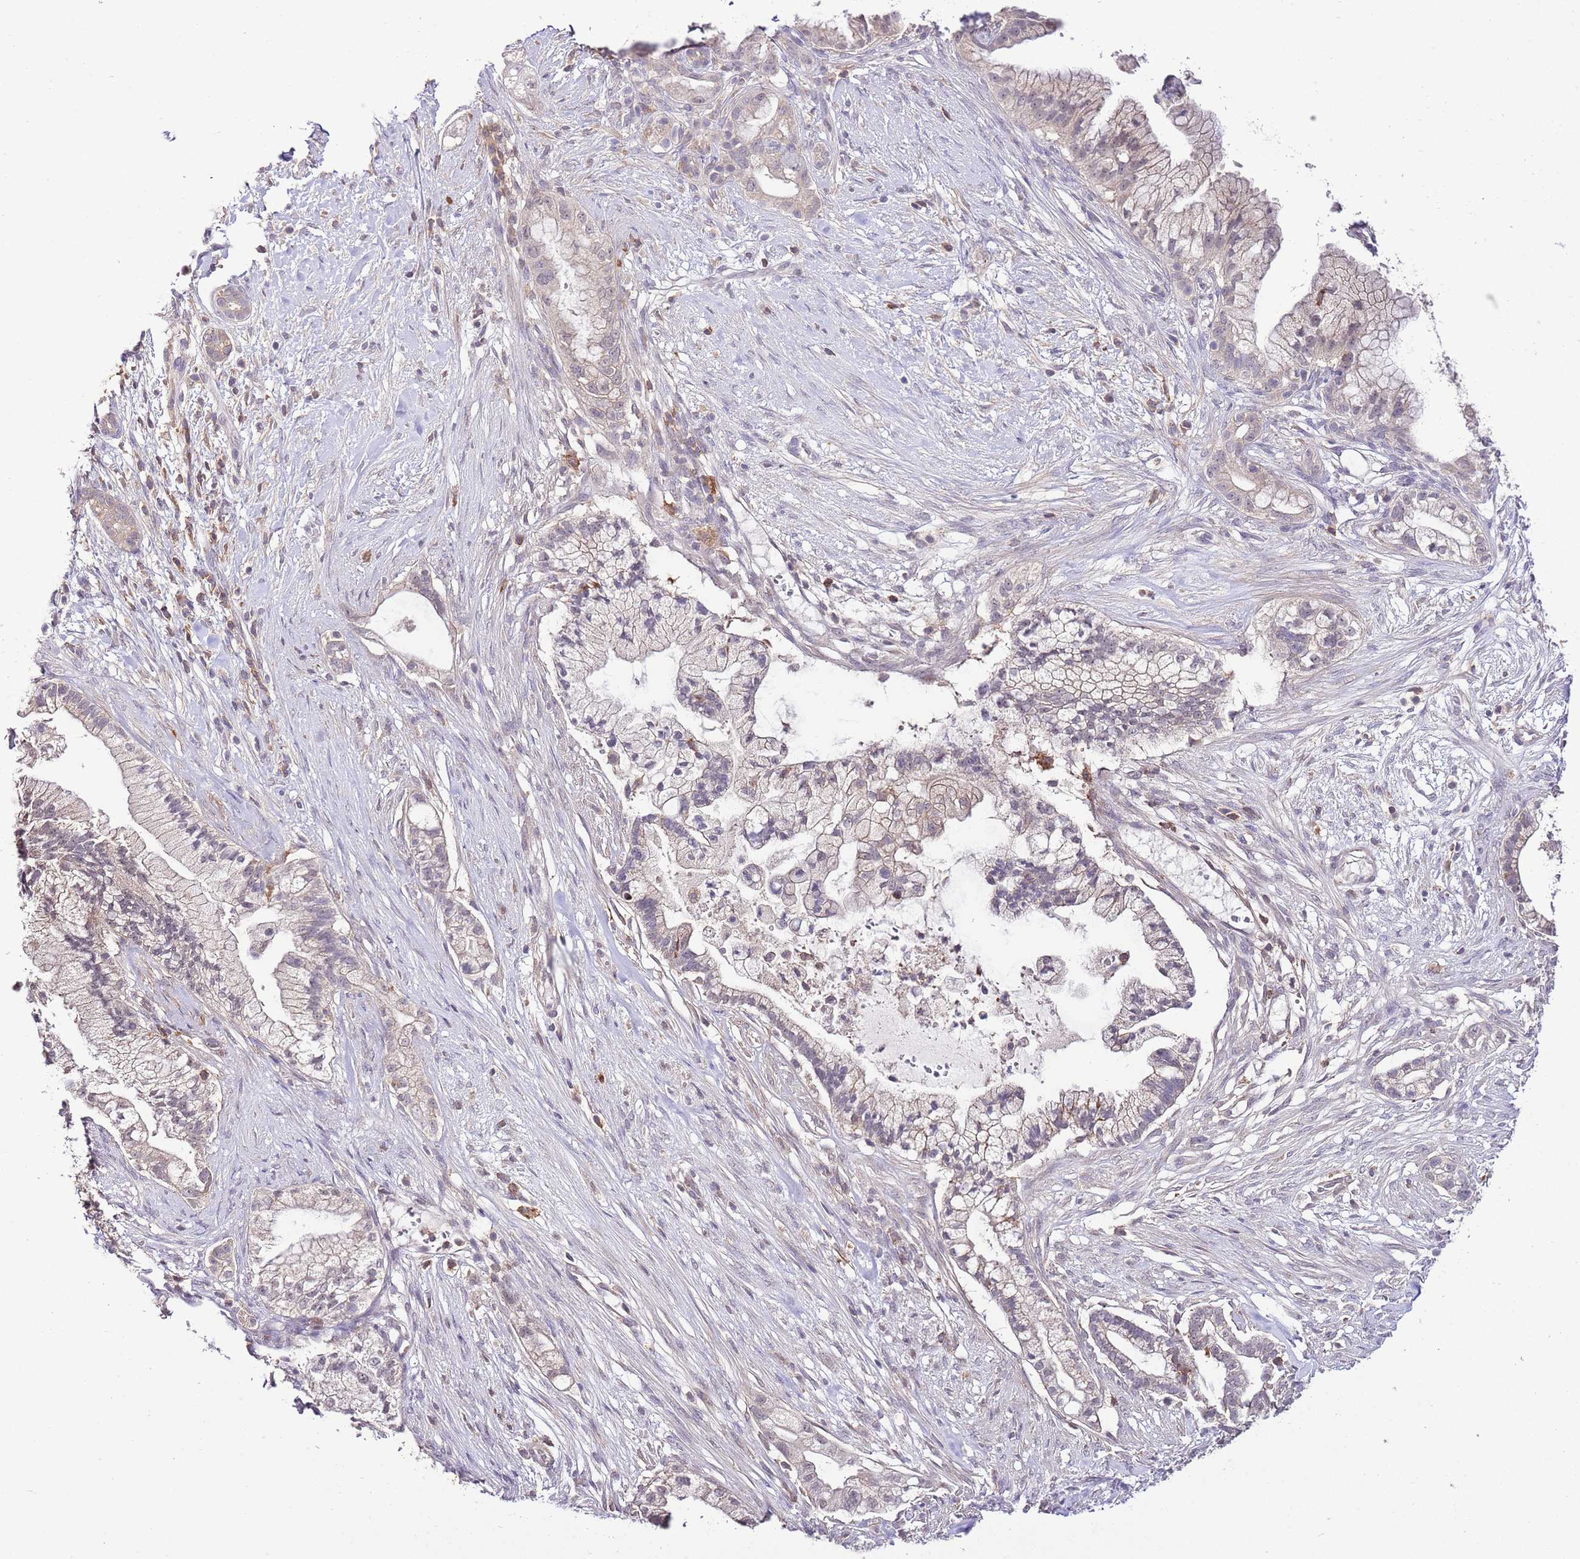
{"staining": {"intensity": "negative", "quantity": "none", "location": "none"}, "tissue": "pancreatic cancer", "cell_type": "Tumor cells", "image_type": "cancer", "snomed": [{"axis": "morphology", "description": "Adenocarcinoma, NOS"}, {"axis": "topography", "description": "Pancreas"}], "caption": "IHC of adenocarcinoma (pancreatic) exhibits no staining in tumor cells.", "gene": "EFHD1", "patient": {"sex": "male", "age": 44}}